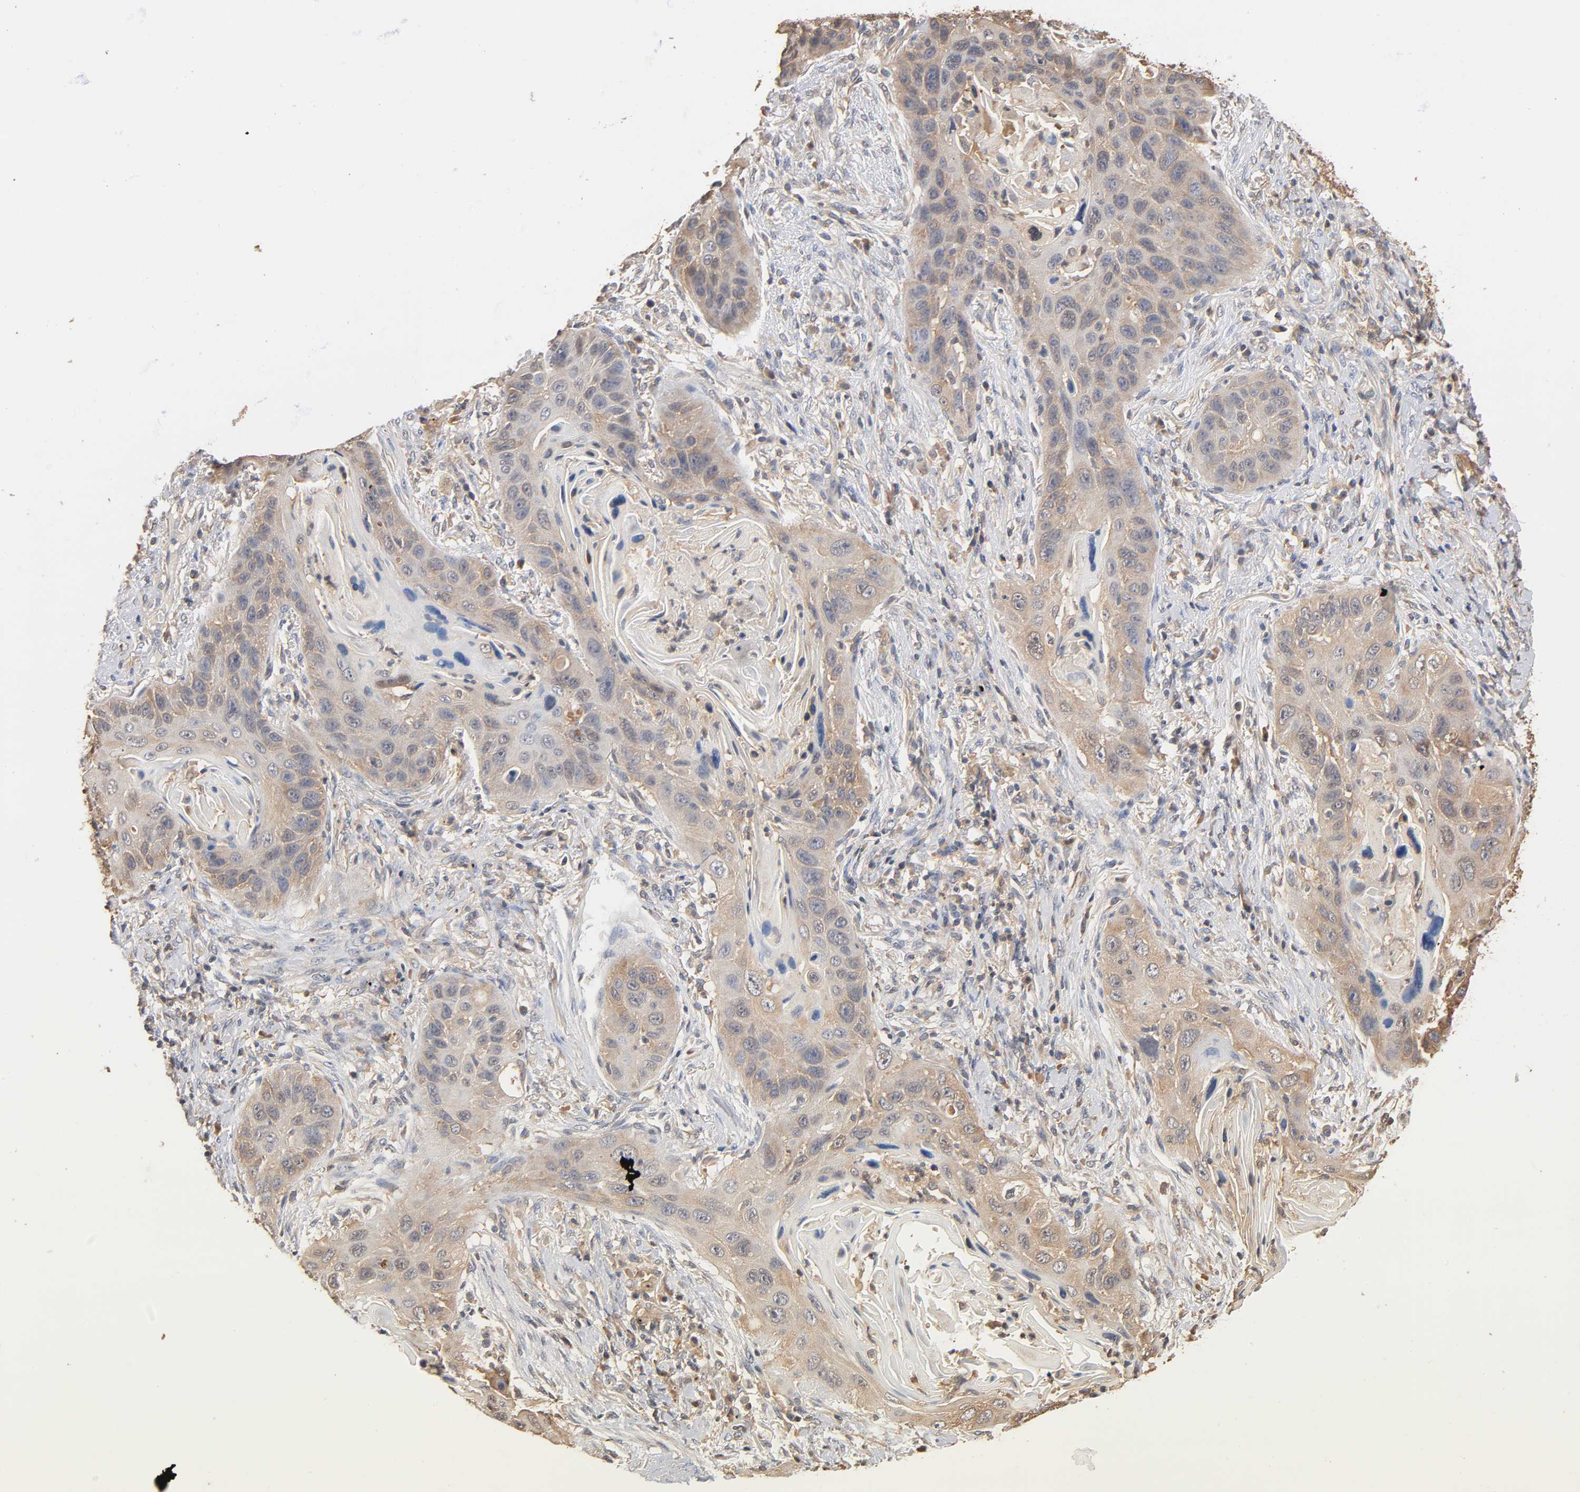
{"staining": {"intensity": "weak", "quantity": ">75%", "location": "cytoplasmic/membranous"}, "tissue": "lung cancer", "cell_type": "Tumor cells", "image_type": "cancer", "snomed": [{"axis": "morphology", "description": "Squamous cell carcinoma, NOS"}, {"axis": "topography", "description": "Lung"}], "caption": "Brown immunohistochemical staining in human lung cancer (squamous cell carcinoma) shows weak cytoplasmic/membranous expression in about >75% of tumor cells. The staining was performed using DAB, with brown indicating positive protein expression. Nuclei are stained blue with hematoxylin.", "gene": "ALDOA", "patient": {"sex": "female", "age": 67}}